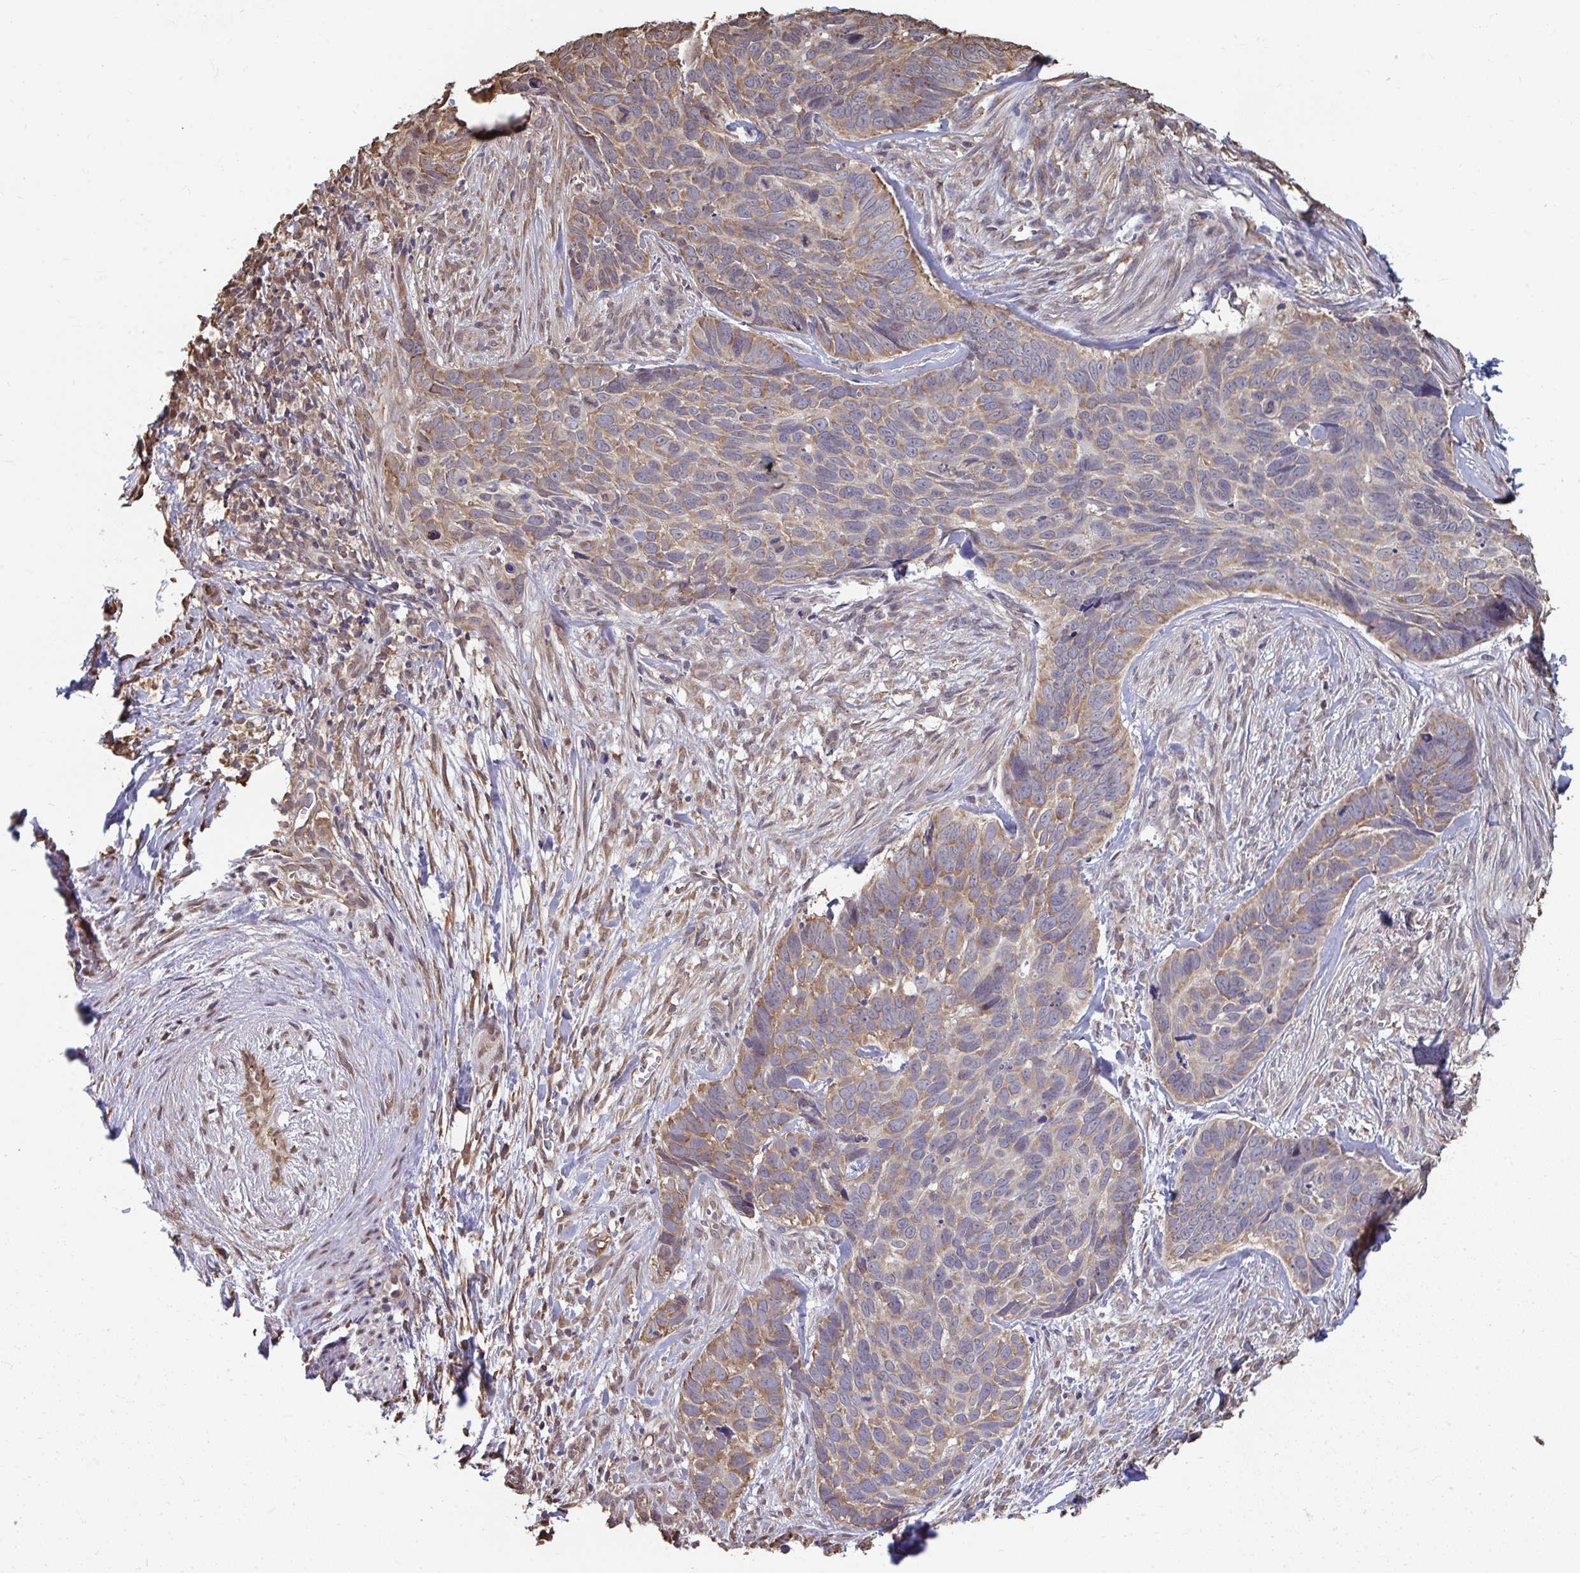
{"staining": {"intensity": "weak", "quantity": ">75%", "location": "cytoplasmic/membranous"}, "tissue": "skin cancer", "cell_type": "Tumor cells", "image_type": "cancer", "snomed": [{"axis": "morphology", "description": "Basal cell carcinoma"}, {"axis": "topography", "description": "Skin"}], "caption": "Protein expression analysis of human skin basal cell carcinoma reveals weak cytoplasmic/membranous staining in approximately >75% of tumor cells.", "gene": "SYNCRIP", "patient": {"sex": "female", "age": 82}}